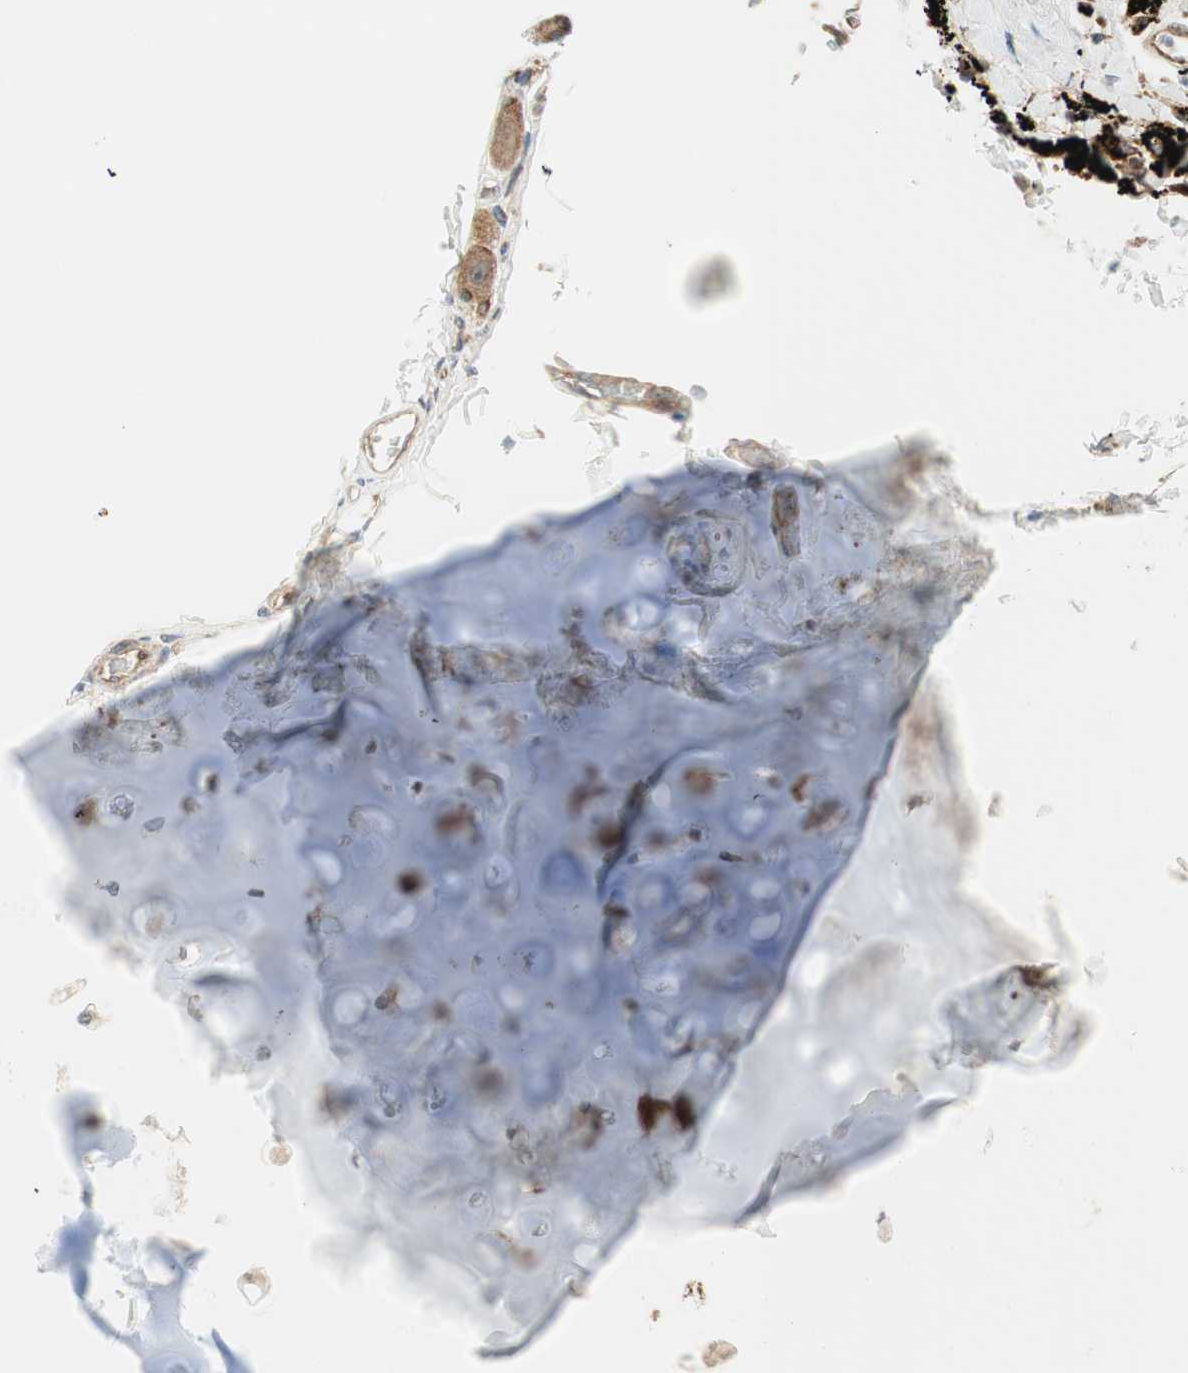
{"staining": {"intensity": "weak", "quantity": ">75%", "location": "cytoplasmic/membranous"}, "tissue": "adipose tissue", "cell_type": "Adipocytes", "image_type": "normal", "snomed": [{"axis": "morphology", "description": "Normal tissue, NOS"}, {"axis": "topography", "description": "Cartilage tissue"}, {"axis": "topography", "description": "Bronchus"}], "caption": "This image demonstrates immunohistochemistry staining of unremarkable human adipose tissue, with low weak cytoplasmic/membranous positivity in approximately >75% of adipocytes.", "gene": "ABI1", "patient": {"sex": "female", "age": 73}}